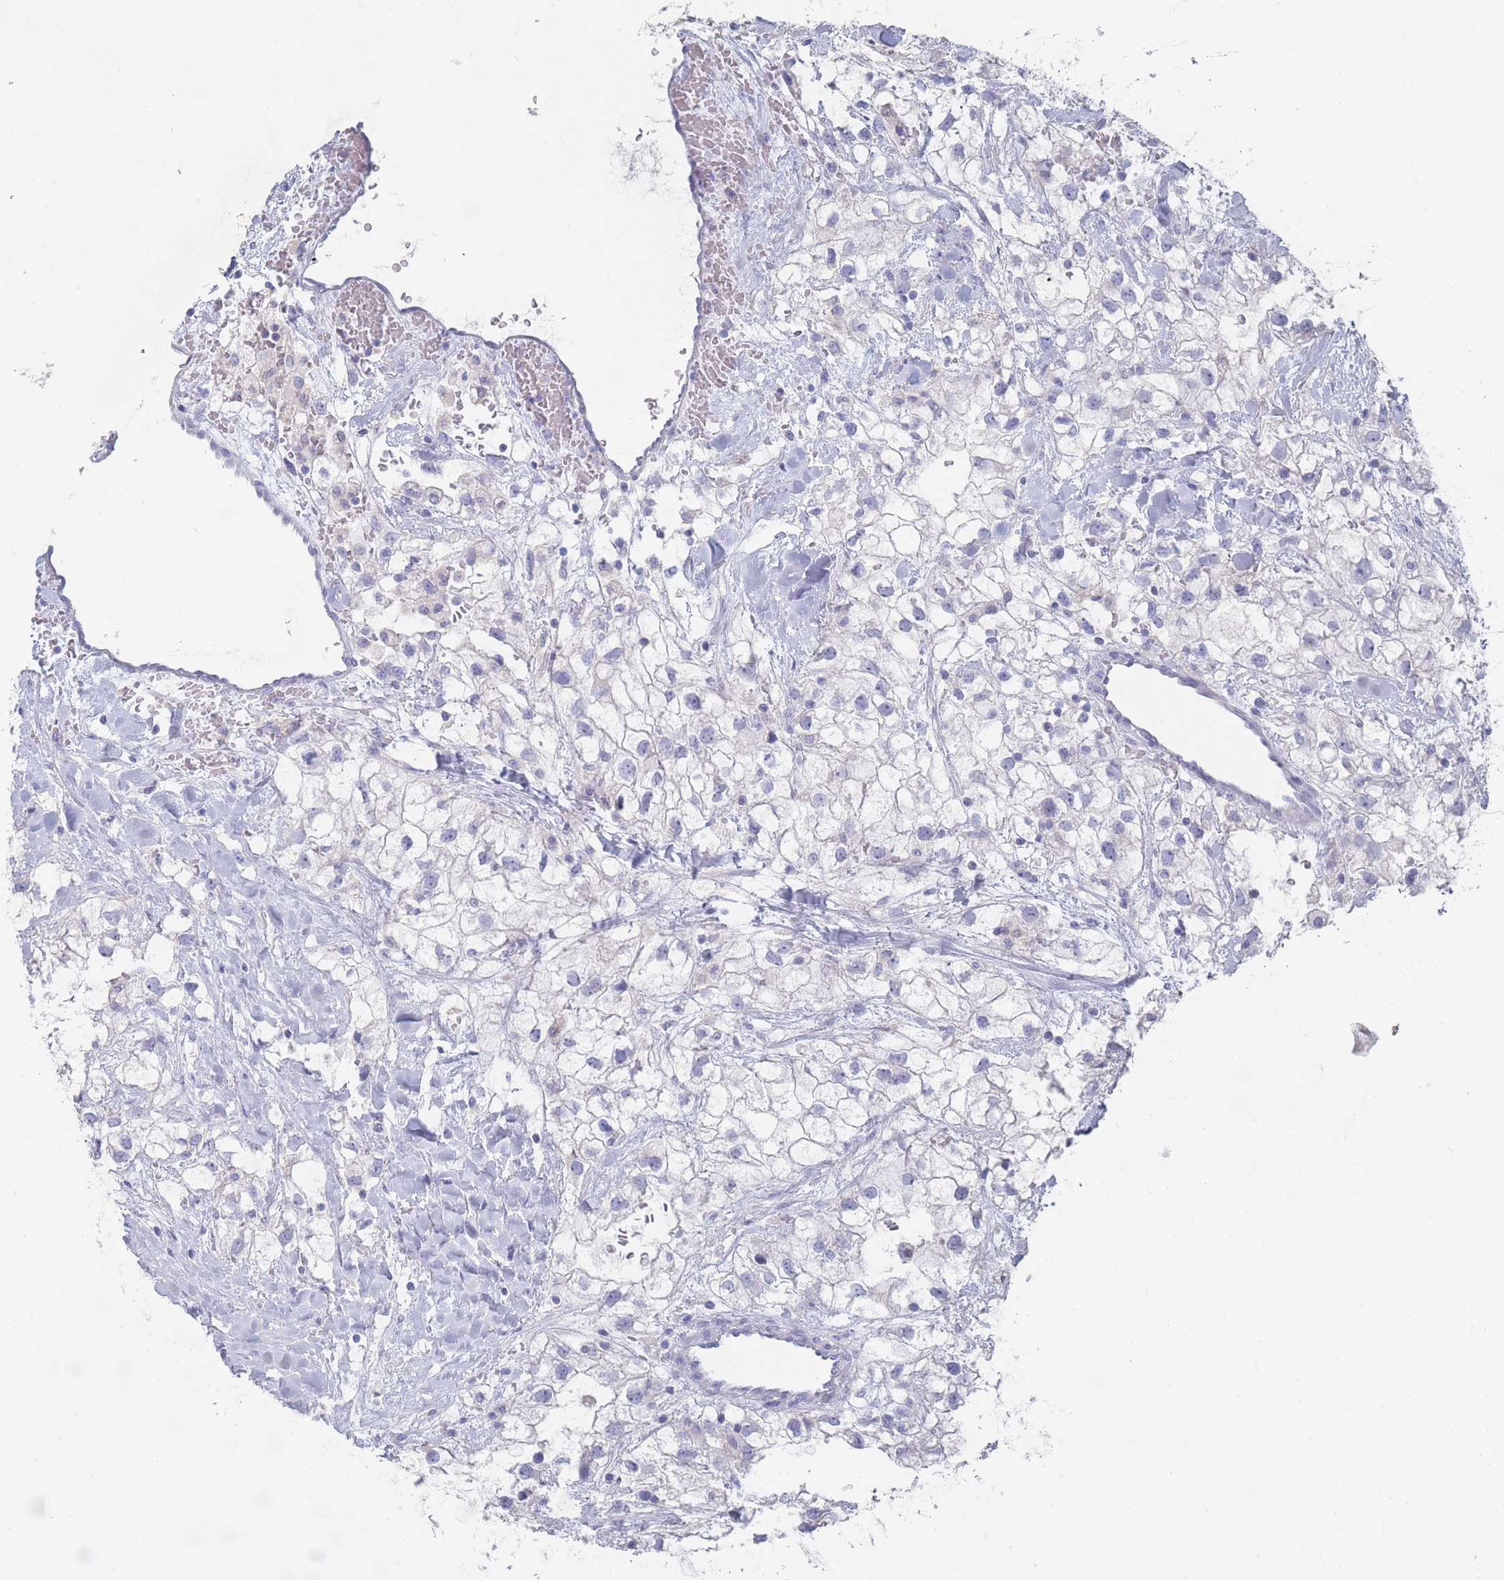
{"staining": {"intensity": "negative", "quantity": "none", "location": "none"}, "tissue": "renal cancer", "cell_type": "Tumor cells", "image_type": "cancer", "snomed": [{"axis": "morphology", "description": "Adenocarcinoma, NOS"}, {"axis": "topography", "description": "Kidney"}], "caption": "Renal cancer was stained to show a protein in brown. There is no significant expression in tumor cells. Nuclei are stained in blue.", "gene": "ATP1A3", "patient": {"sex": "male", "age": 59}}